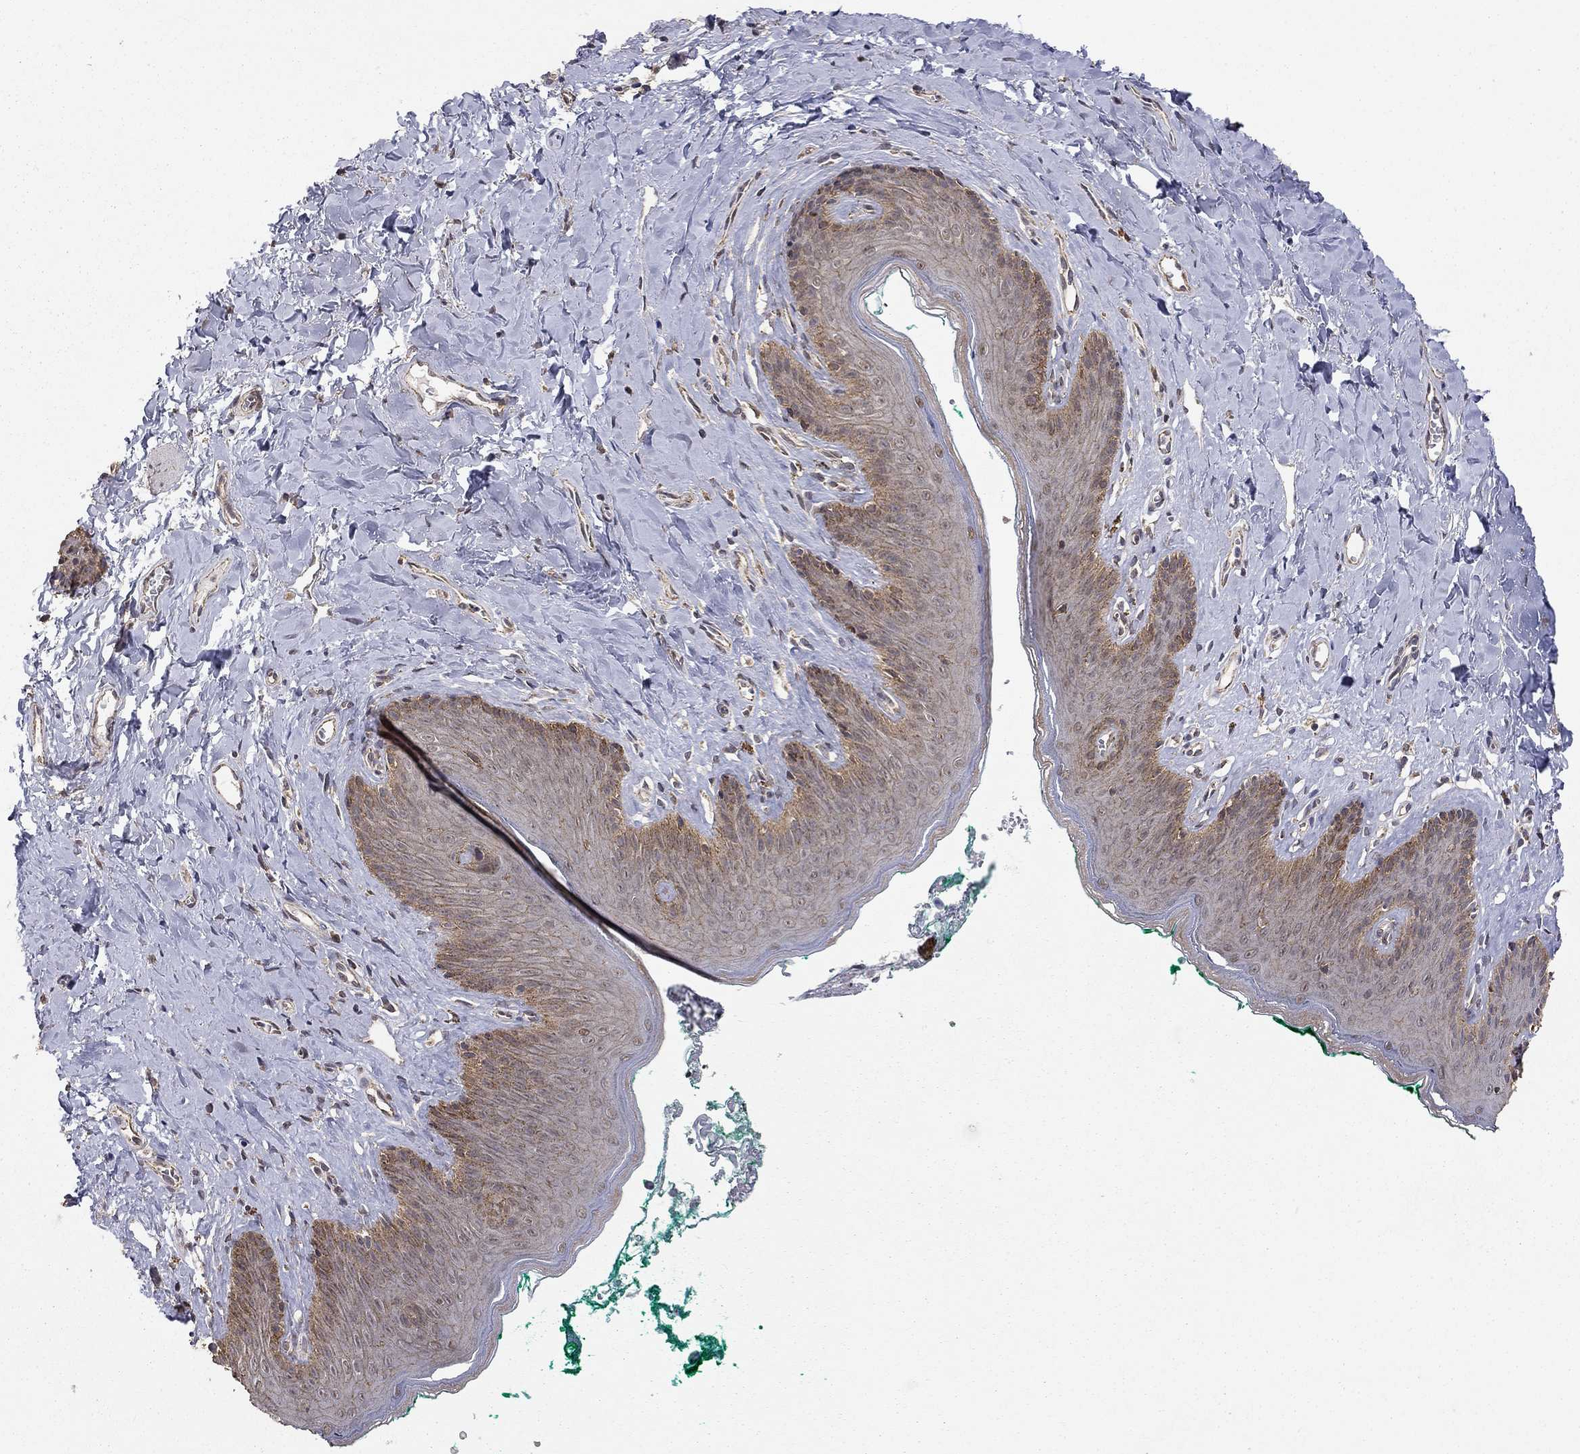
{"staining": {"intensity": "weak", "quantity": "25%-75%", "location": "cytoplasmic/membranous"}, "tissue": "skin", "cell_type": "Epidermal cells", "image_type": "normal", "snomed": [{"axis": "morphology", "description": "Normal tissue, NOS"}, {"axis": "topography", "description": "Vulva"}], "caption": "Weak cytoplasmic/membranous positivity is present in about 25%-75% of epidermal cells in unremarkable skin. Using DAB (brown) and hematoxylin (blue) stains, captured at high magnification using brightfield microscopy.", "gene": "ANKRA2", "patient": {"sex": "female", "age": 66}}